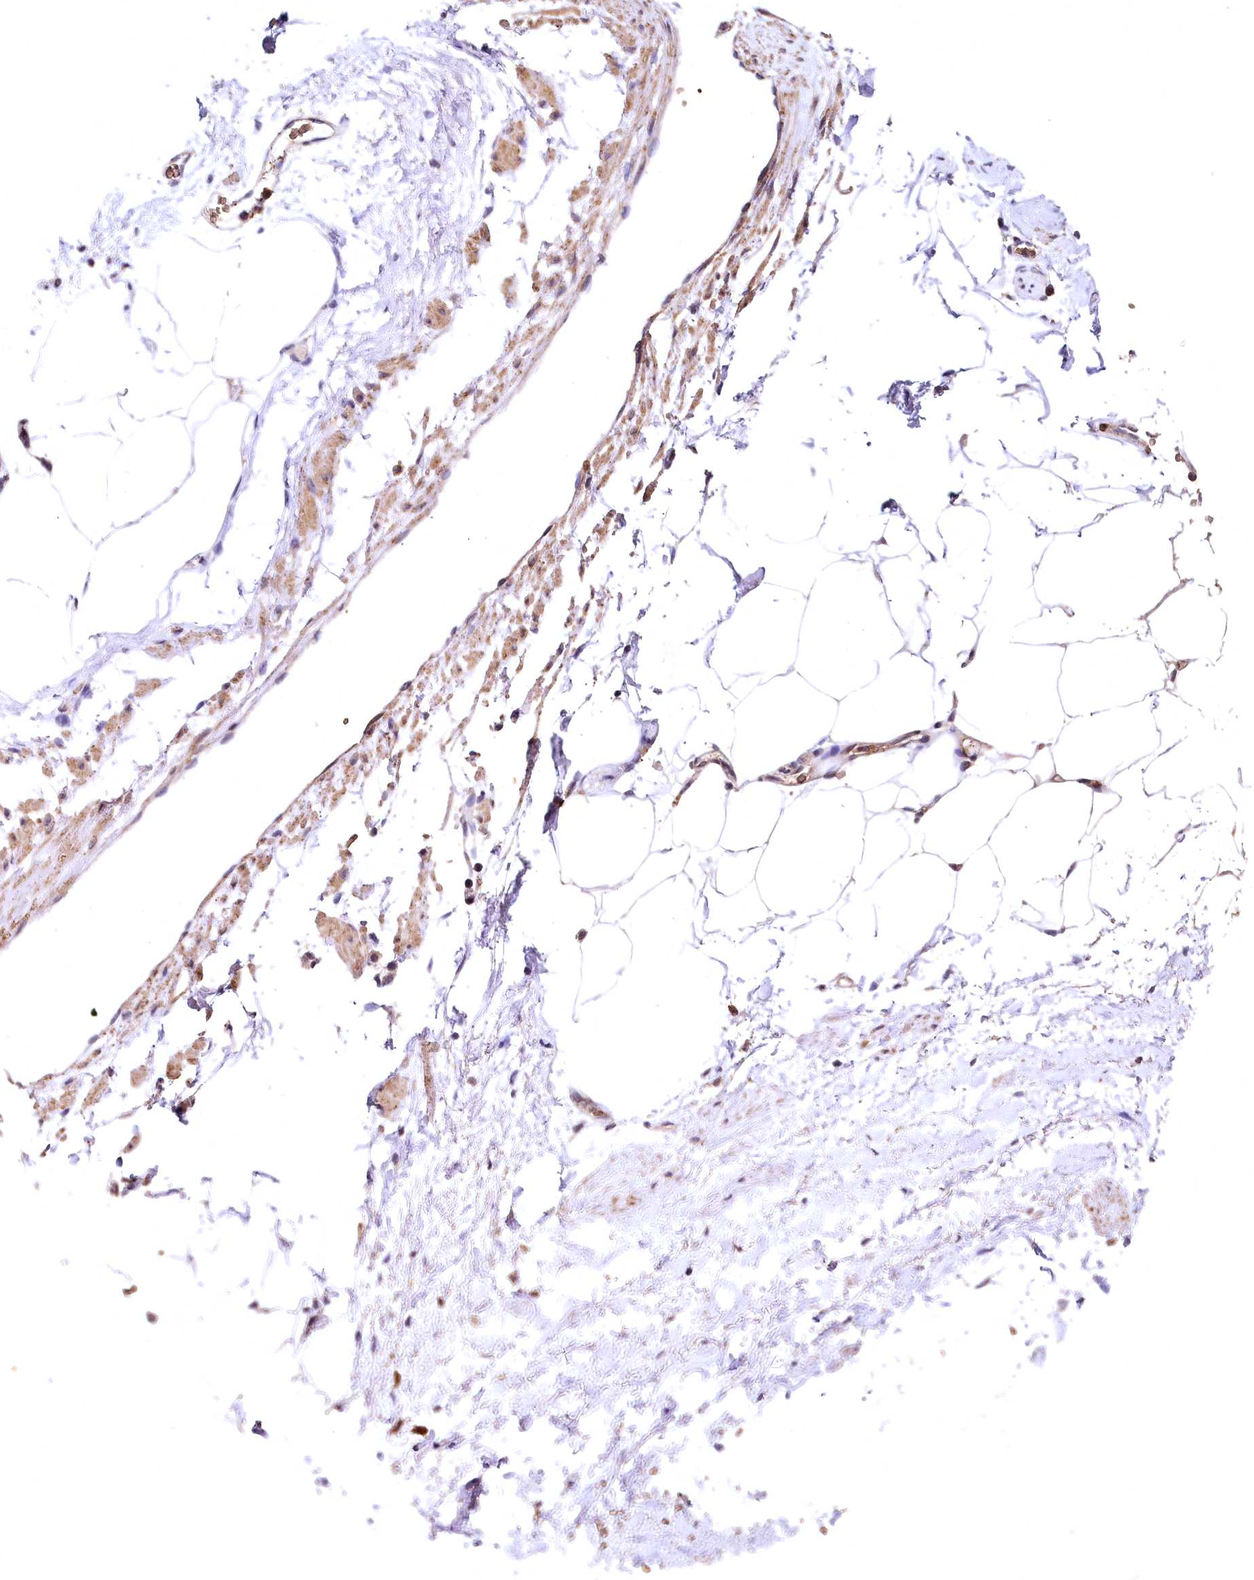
{"staining": {"intensity": "negative", "quantity": "none", "location": "none"}, "tissue": "adipose tissue", "cell_type": "Adipocytes", "image_type": "normal", "snomed": [{"axis": "morphology", "description": "Normal tissue, NOS"}, {"axis": "morphology", "description": "Adenocarcinoma, Low grade"}, {"axis": "topography", "description": "Prostate"}, {"axis": "topography", "description": "Peripheral nerve tissue"}], "caption": "Adipocytes show no significant protein expression in normal adipose tissue. Brightfield microscopy of immunohistochemistry stained with DAB (brown) and hematoxylin (blue), captured at high magnification.", "gene": "SPTA1", "patient": {"sex": "male", "age": 63}}